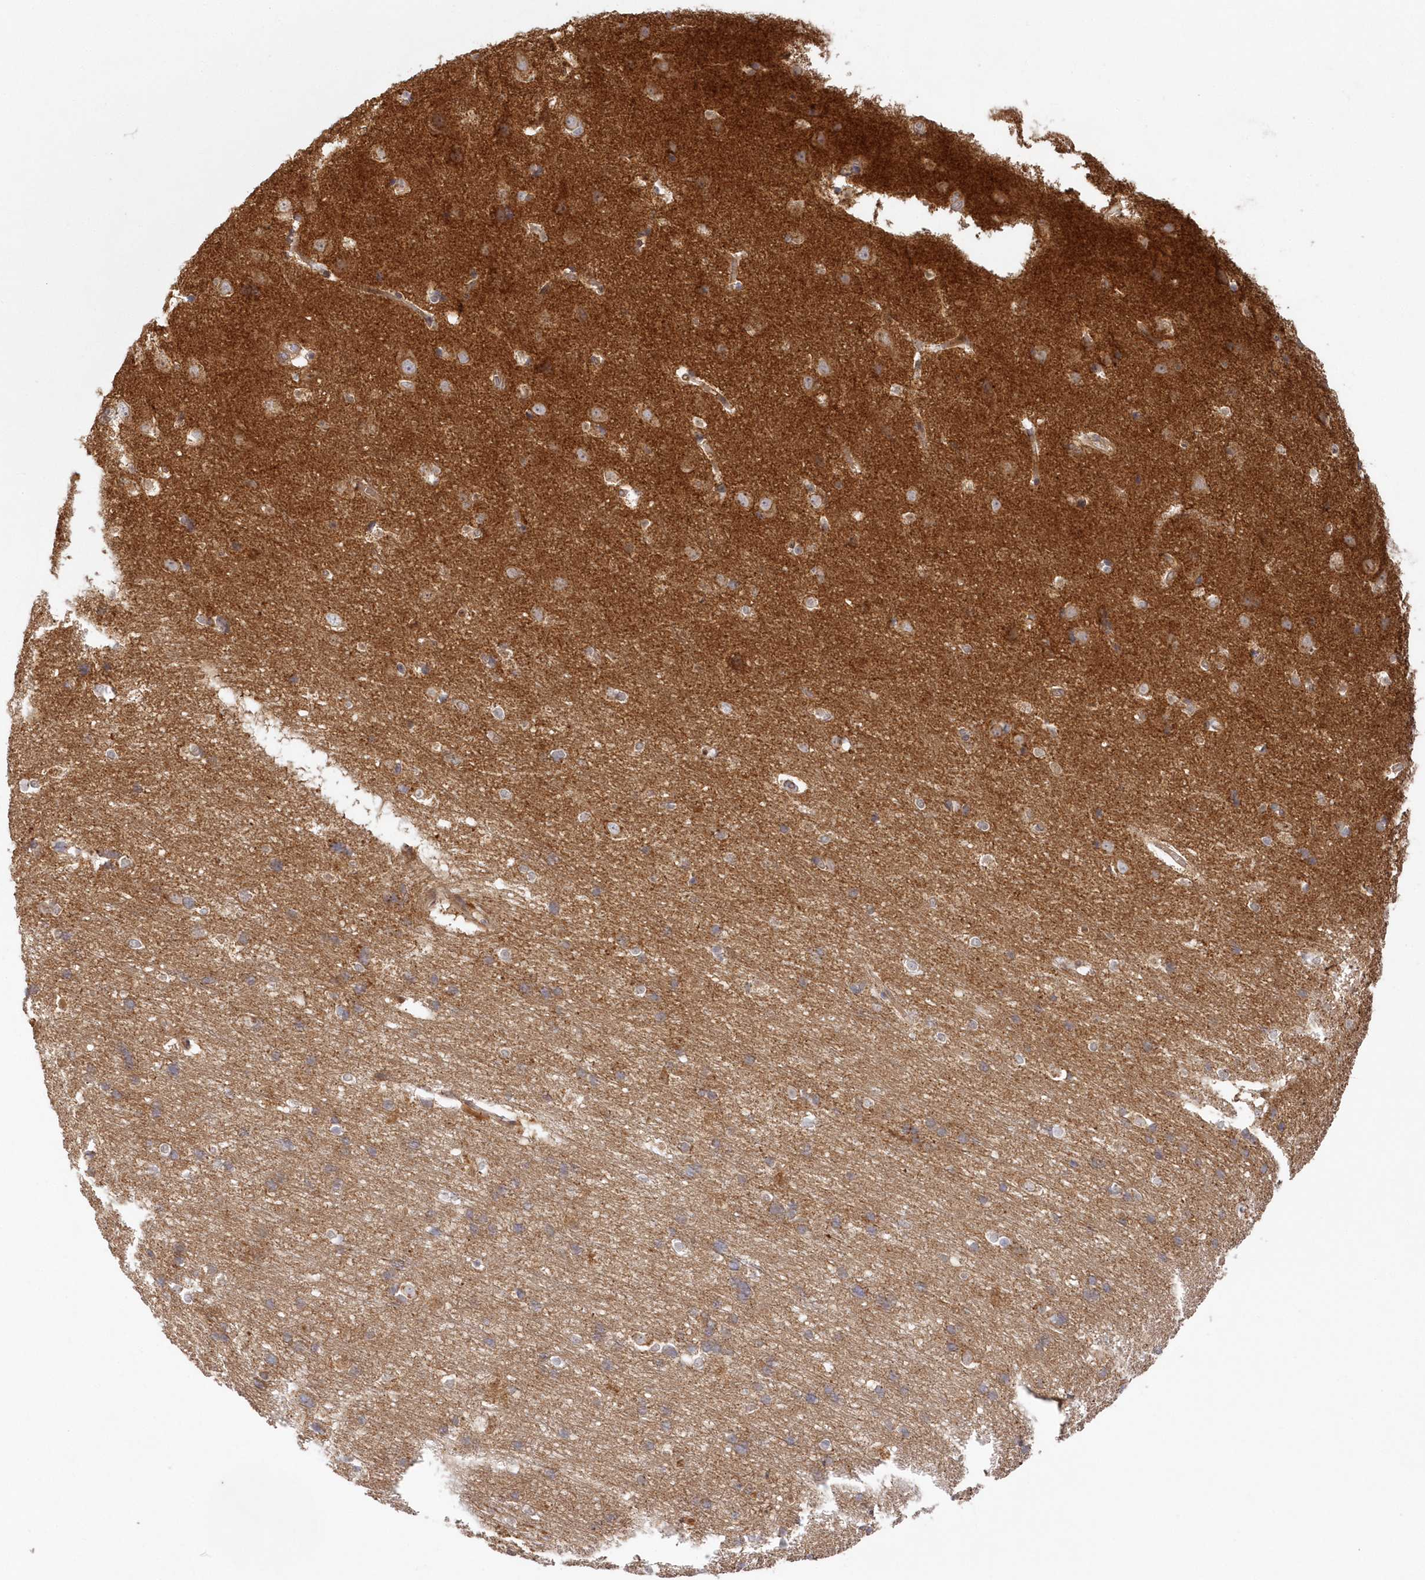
{"staining": {"intensity": "negative", "quantity": "none", "location": "none"}, "tissue": "cerebral cortex", "cell_type": "Endothelial cells", "image_type": "normal", "snomed": [{"axis": "morphology", "description": "Normal tissue, NOS"}, {"axis": "topography", "description": "Cerebral cortex"}], "caption": "Micrograph shows no protein expression in endothelial cells of unremarkable cerebral cortex.", "gene": "GBE1", "patient": {"sex": "male", "age": 54}}